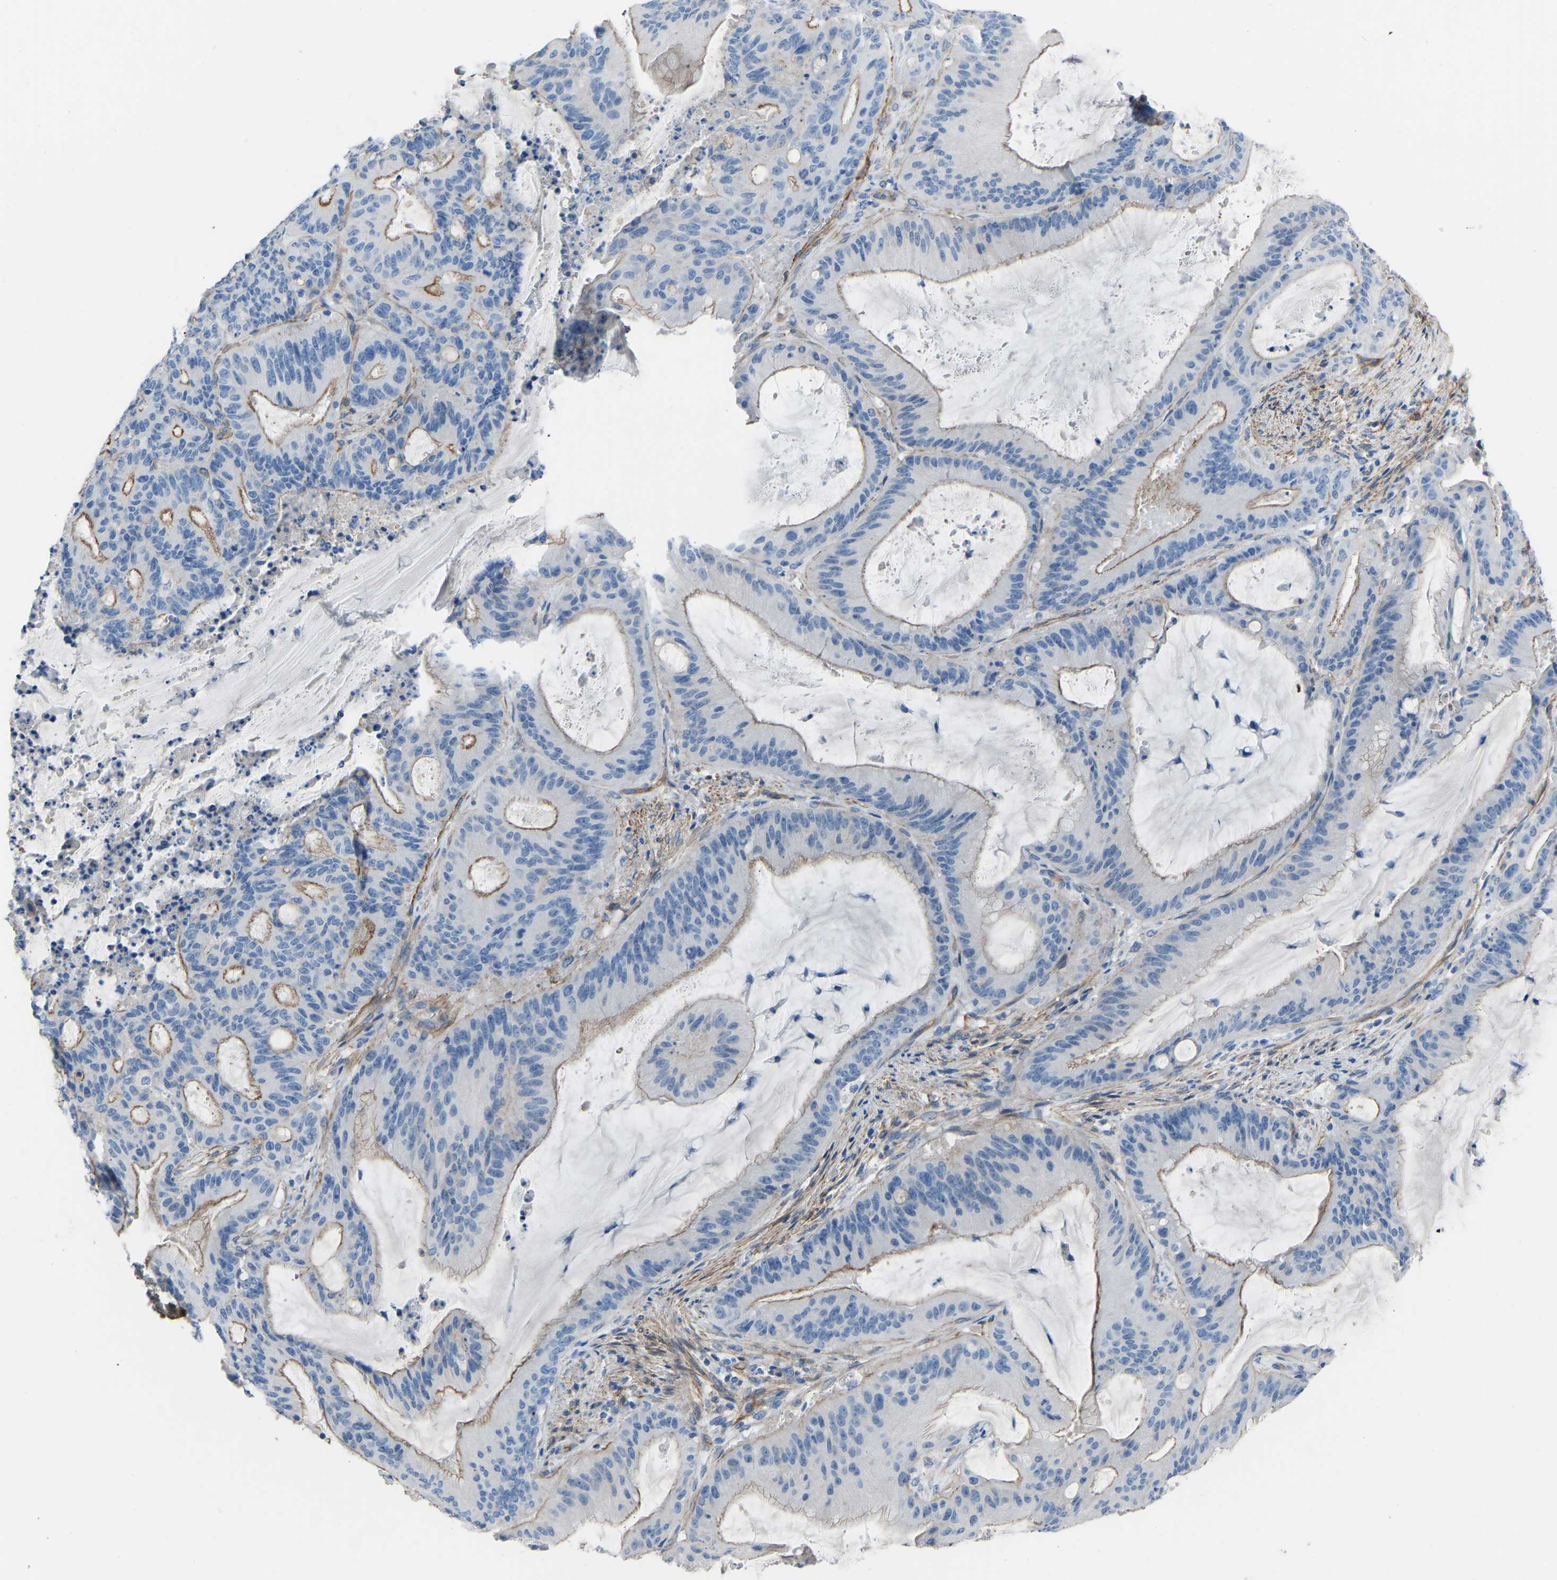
{"staining": {"intensity": "moderate", "quantity": "25%-75%", "location": "cytoplasmic/membranous"}, "tissue": "liver cancer", "cell_type": "Tumor cells", "image_type": "cancer", "snomed": [{"axis": "morphology", "description": "Normal tissue, NOS"}, {"axis": "morphology", "description": "Cholangiocarcinoma"}, {"axis": "topography", "description": "Liver"}, {"axis": "topography", "description": "Peripheral nerve tissue"}], "caption": "This micrograph exhibits liver cancer stained with IHC to label a protein in brown. The cytoplasmic/membranous of tumor cells show moderate positivity for the protein. Nuclei are counter-stained blue.", "gene": "MYH10", "patient": {"sex": "female", "age": 73}}